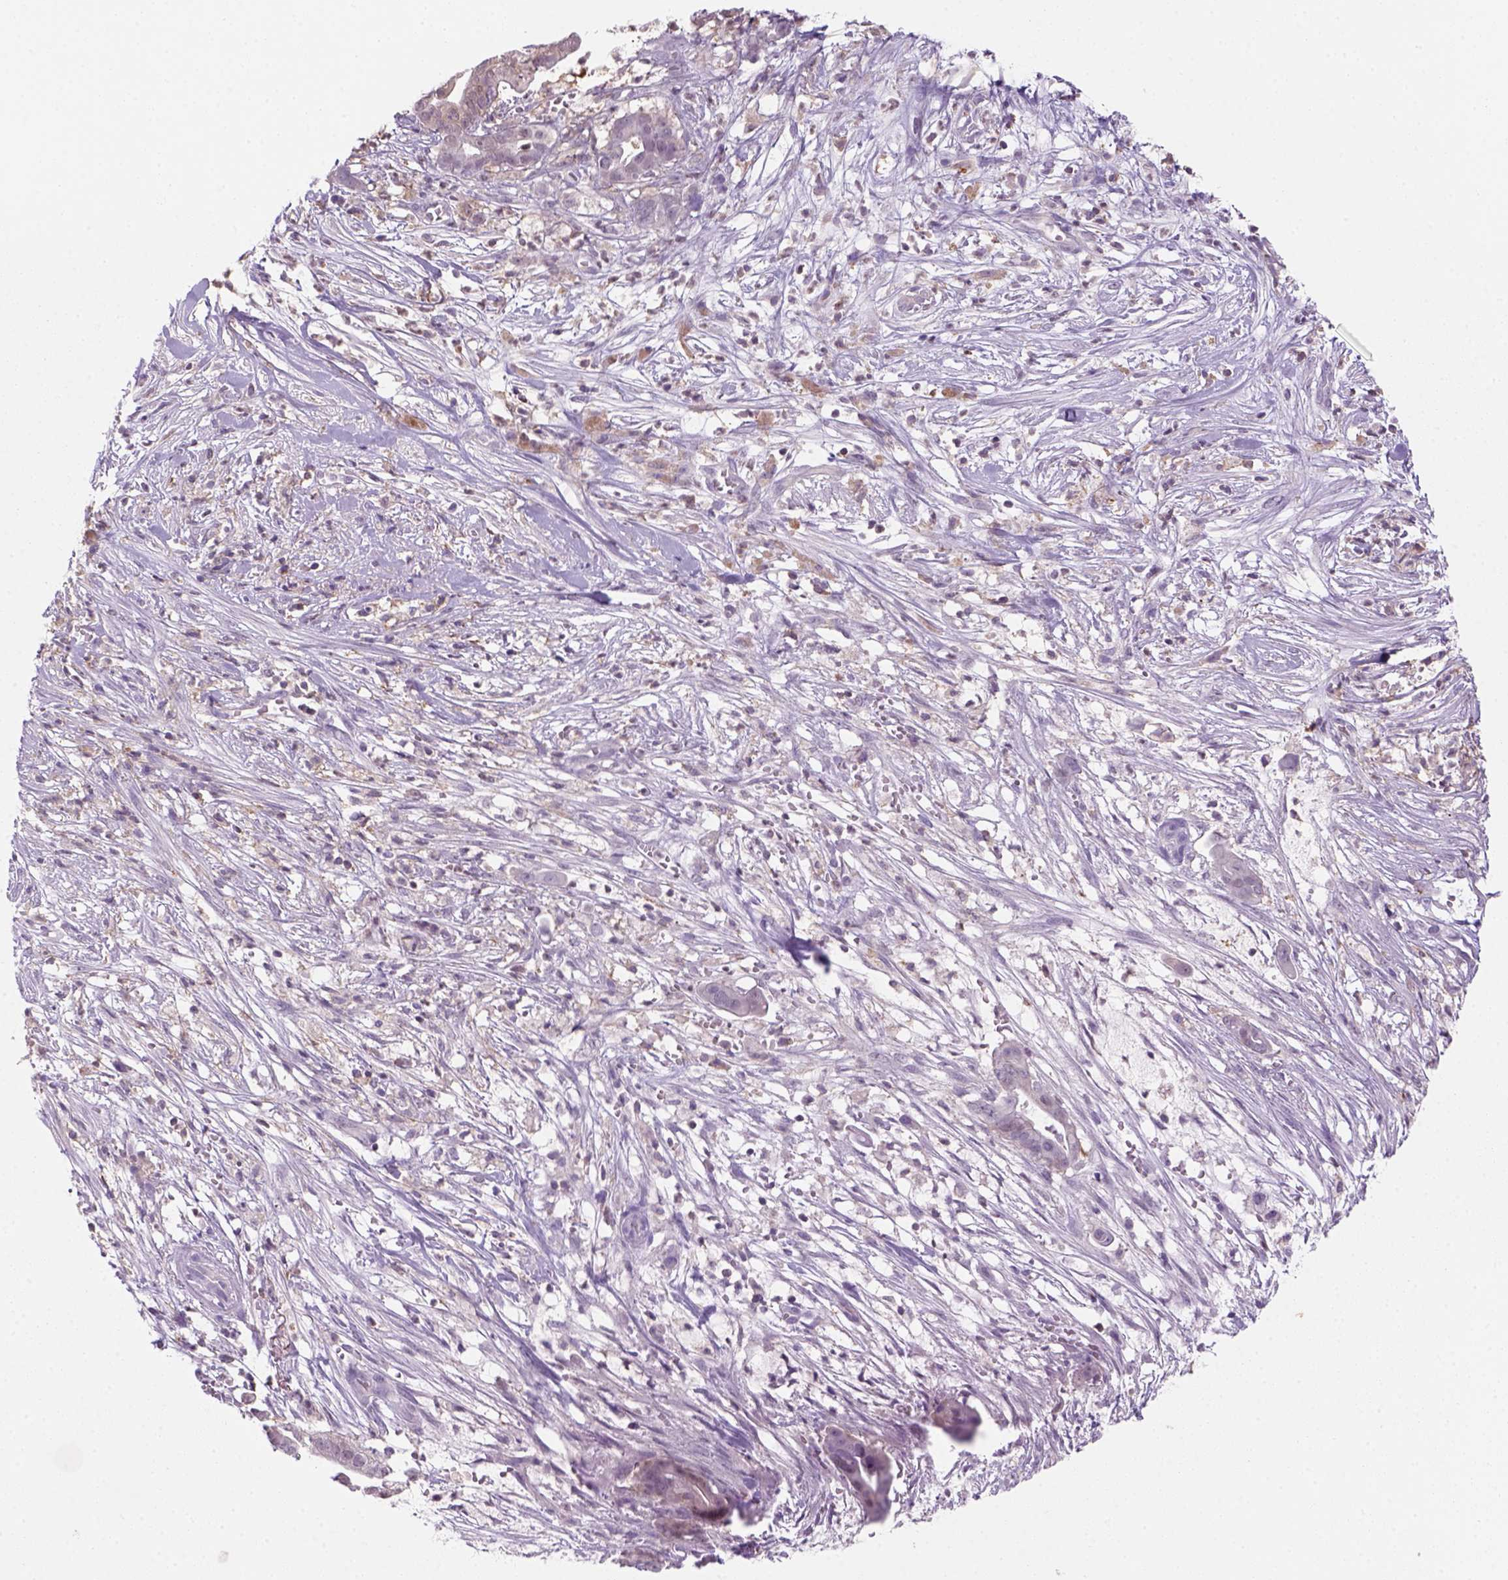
{"staining": {"intensity": "negative", "quantity": "none", "location": "none"}, "tissue": "pancreatic cancer", "cell_type": "Tumor cells", "image_type": "cancer", "snomed": [{"axis": "morphology", "description": "Adenocarcinoma, NOS"}, {"axis": "topography", "description": "Pancreas"}], "caption": "A high-resolution micrograph shows immunohistochemistry staining of pancreatic adenocarcinoma, which displays no significant positivity in tumor cells.", "gene": "GOT1", "patient": {"sex": "male", "age": 61}}